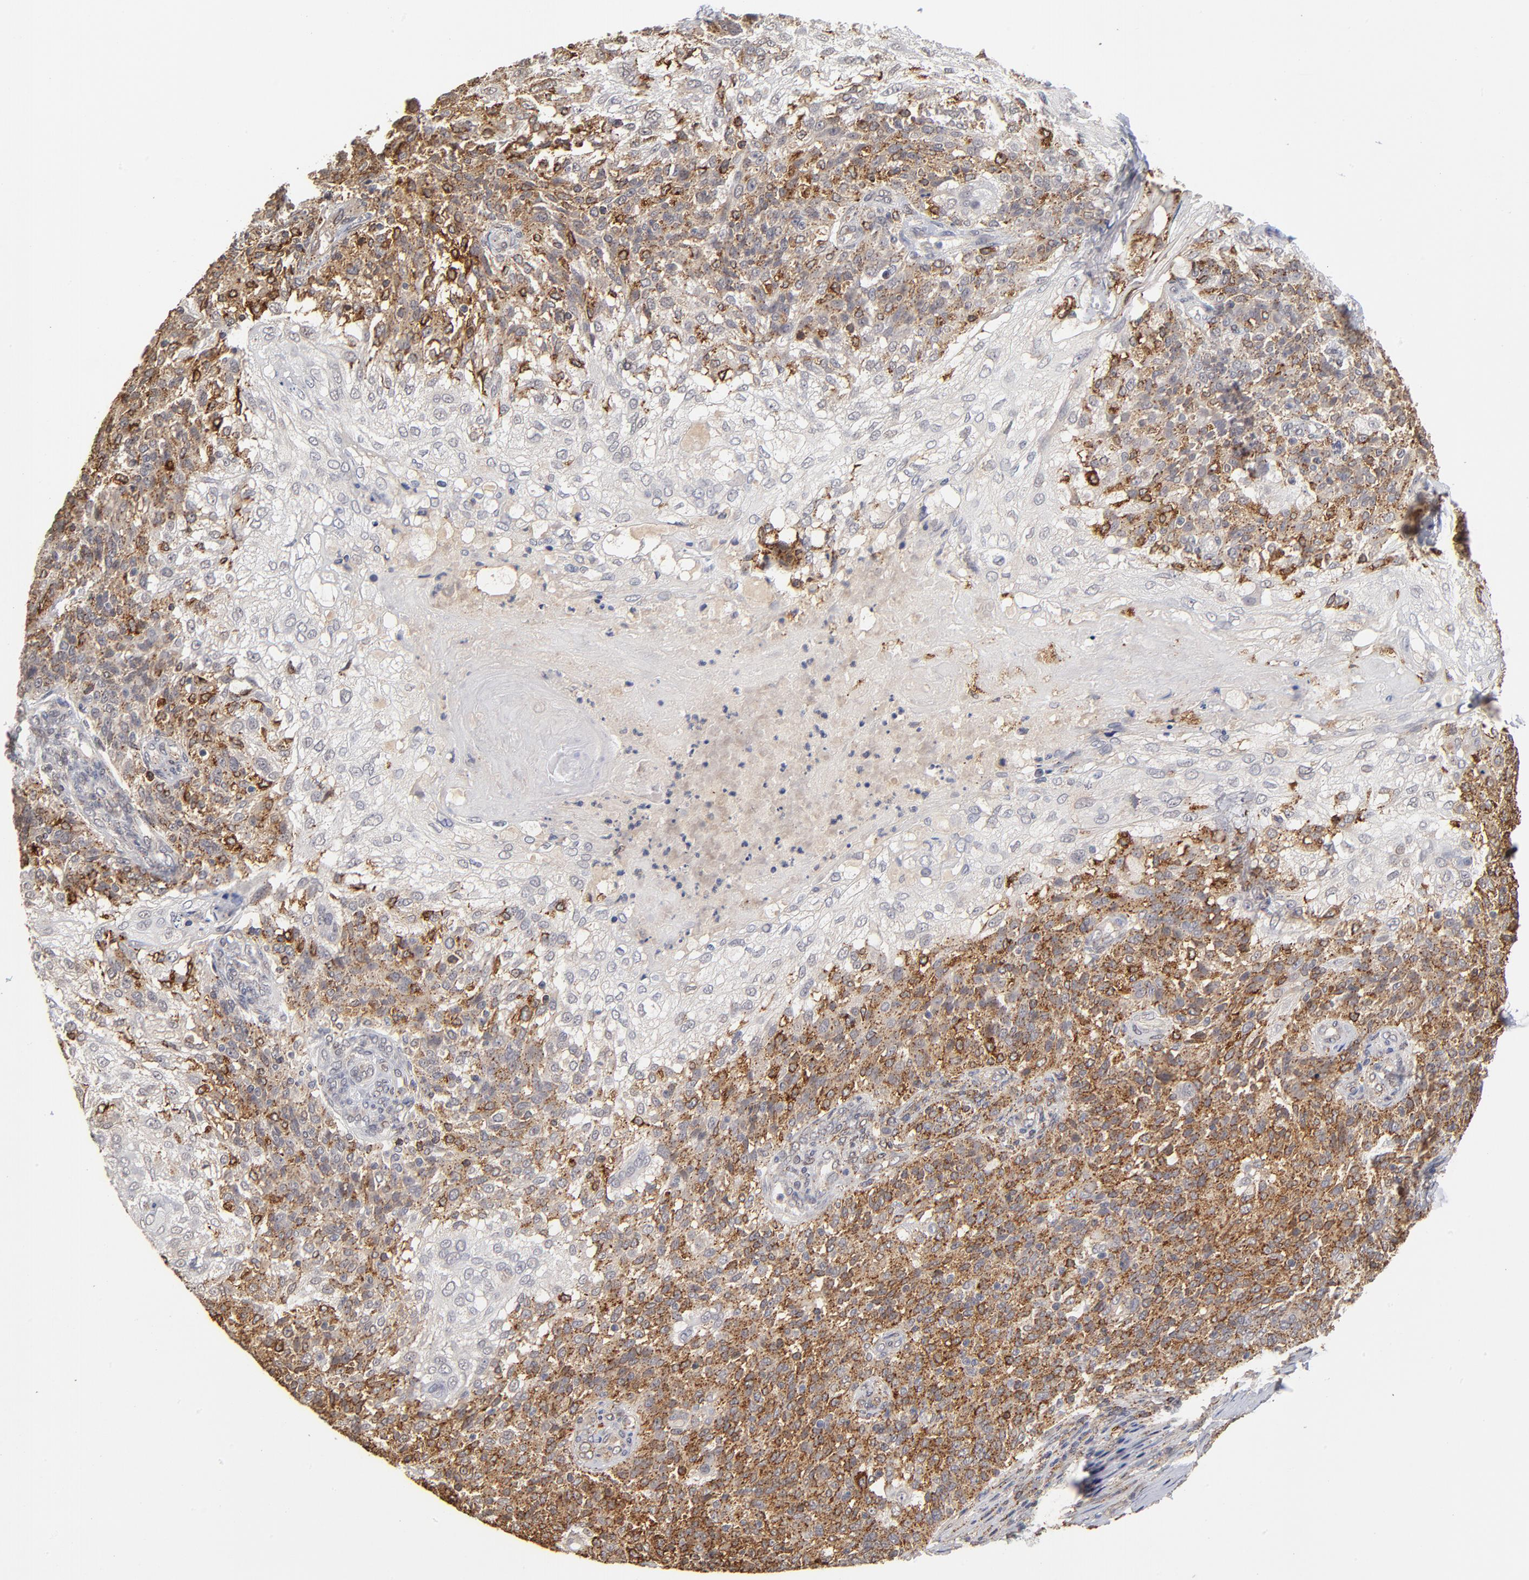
{"staining": {"intensity": "moderate", "quantity": "25%-75%", "location": "cytoplasmic/membranous"}, "tissue": "skin cancer", "cell_type": "Tumor cells", "image_type": "cancer", "snomed": [{"axis": "morphology", "description": "Normal tissue, NOS"}, {"axis": "morphology", "description": "Squamous cell carcinoma, NOS"}, {"axis": "topography", "description": "Skin"}], "caption": "About 25%-75% of tumor cells in squamous cell carcinoma (skin) reveal moderate cytoplasmic/membranous protein expression as visualized by brown immunohistochemical staining.", "gene": "ASB8", "patient": {"sex": "female", "age": 83}}